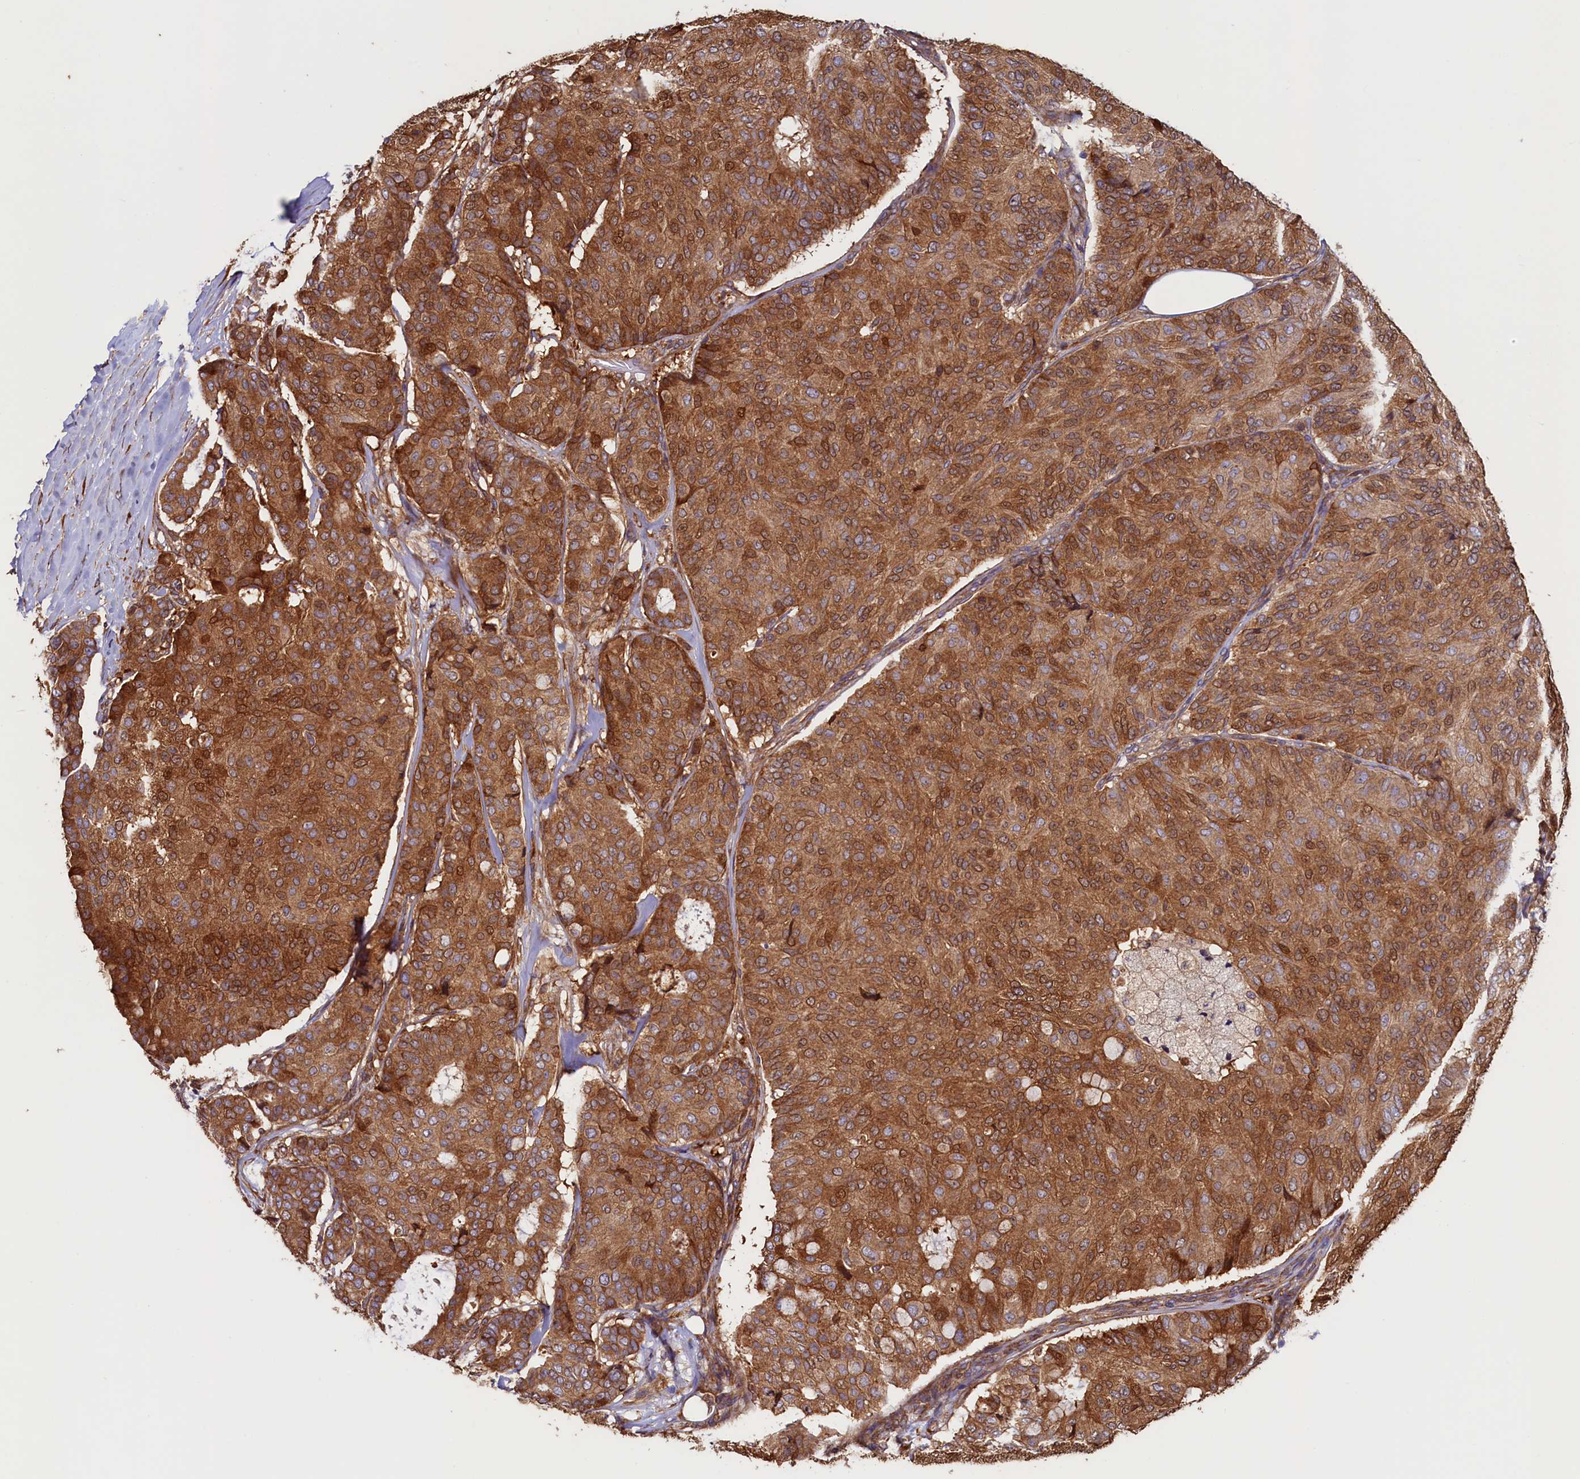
{"staining": {"intensity": "moderate", "quantity": ">75%", "location": "cytoplasmic/membranous"}, "tissue": "breast cancer", "cell_type": "Tumor cells", "image_type": "cancer", "snomed": [{"axis": "morphology", "description": "Duct carcinoma"}, {"axis": "topography", "description": "Breast"}], "caption": "IHC (DAB (3,3'-diaminobenzidine)) staining of breast cancer (infiltrating ductal carcinoma) shows moderate cytoplasmic/membranous protein positivity in about >75% of tumor cells.", "gene": "ATXN2L", "patient": {"sex": "female", "age": 75}}